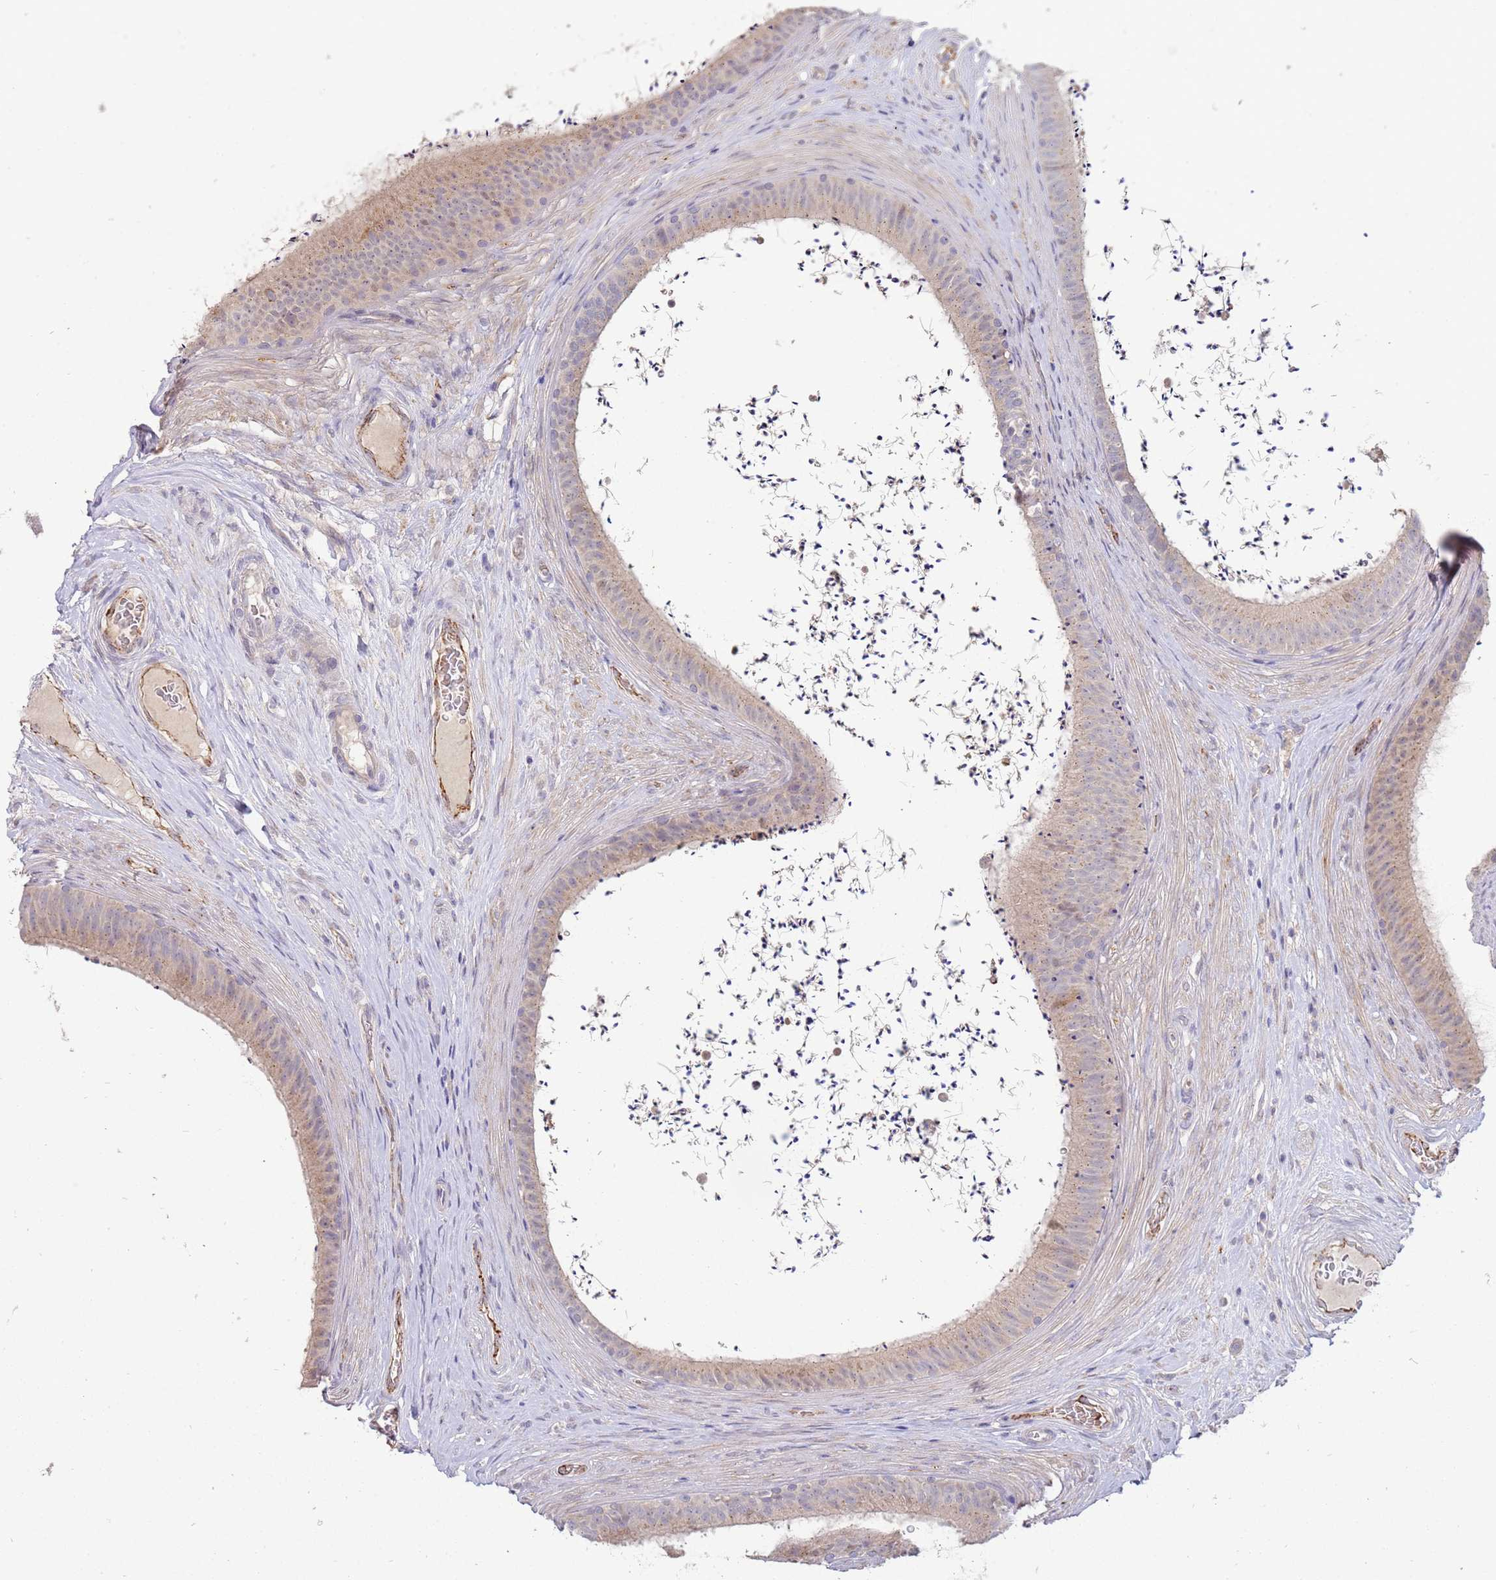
{"staining": {"intensity": "weak", "quantity": "25%-75%", "location": "cytoplasmic/membranous"}, "tissue": "epididymis", "cell_type": "Glandular cells", "image_type": "normal", "snomed": [{"axis": "morphology", "description": "Normal tissue, NOS"}, {"axis": "topography", "description": "Testis"}, {"axis": "topography", "description": "Epididymis"}], "caption": "Weak cytoplasmic/membranous expression for a protein is present in approximately 25%-75% of glandular cells of benign epididymis using IHC.", "gene": "NMUR2", "patient": {"sex": "male", "age": 41}}